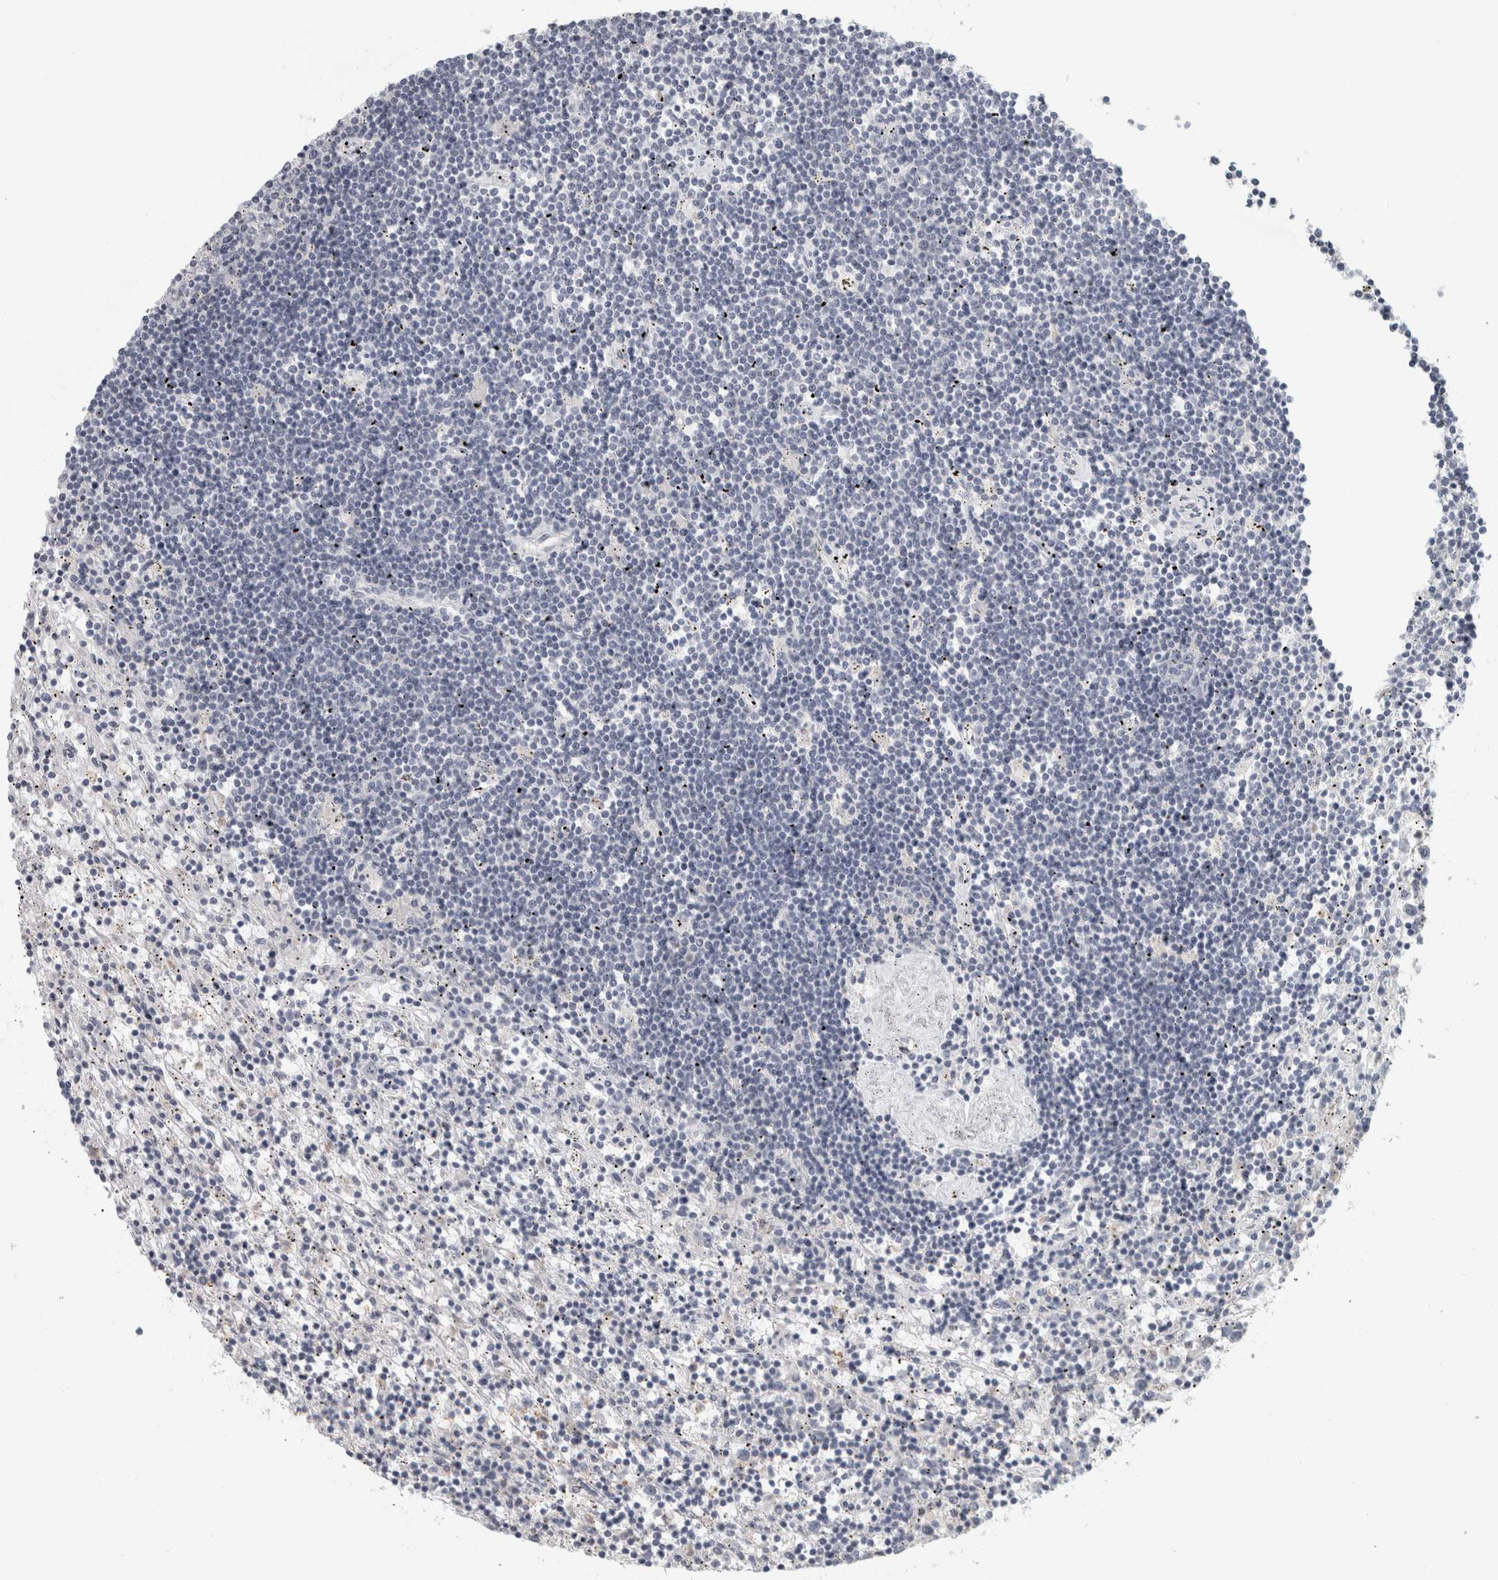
{"staining": {"intensity": "negative", "quantity": "none", "location": "none"}, "tissue": "lymphoma", "cell_type": "Tumor cells", "image_type": "cancer", "snomed": [{"axis": "morphology", "description": "Malignant lymphoma, non-Hodgkin's type, Low grade"}, {"axis": "topography", "description": "Spleen"}], "caption": "Tumor cells are negative for brown protein staining in malignant lymphoma, non-Hodgkin's type (low-grade). (DAB (3,3'-diaminobenzidine) IHC with hematoxylin counter stain).", "gene": "PTPRN2", "patient": {"sex": "male", "age": 76}}